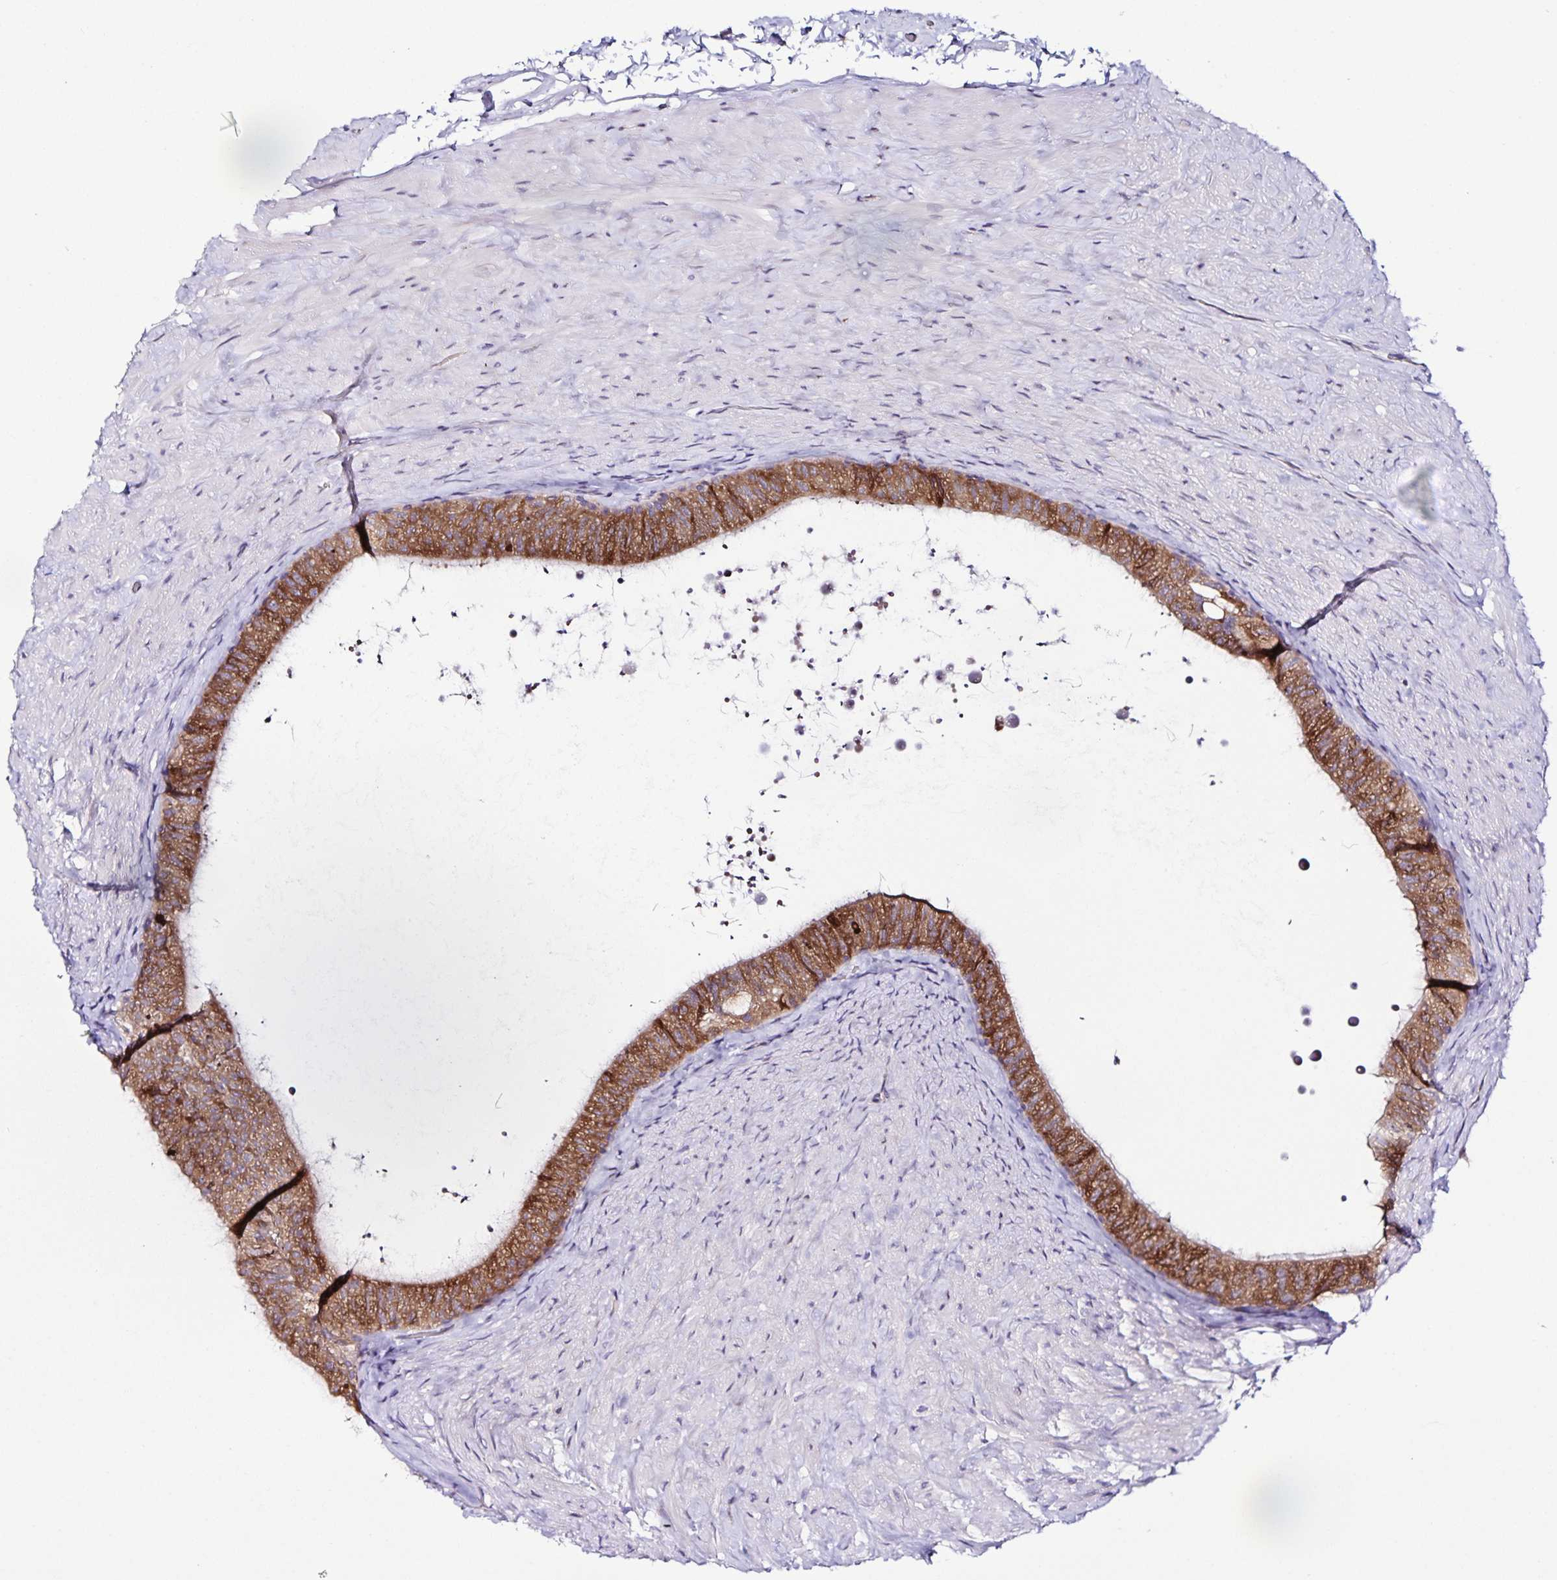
{"staining": {"intensity": "moderate", "quantity": ">75%", "location": "cytoplasmic/membranous"}, "tissue": "epididymis", "cell_type": "Glandular cells", "image_type": "normal", "snomed": [{"axis": "morphology", "description": "Normal tissue, NOS"}, {"axis": "topography", "description": "Epididymis, spermatic cord, NOS"}, {"axis": "topography", "description": "Epididymis"}], "caption": "This histopathology image demonstrates immunohistochemistry (IHC) staining of benign epididymis, with medium moderate cytoplasmic/membranous positivity in approximately >75% of glandular cells.", "gene": "RNFT2", "patient": {"sex": "male", "age": 31}}